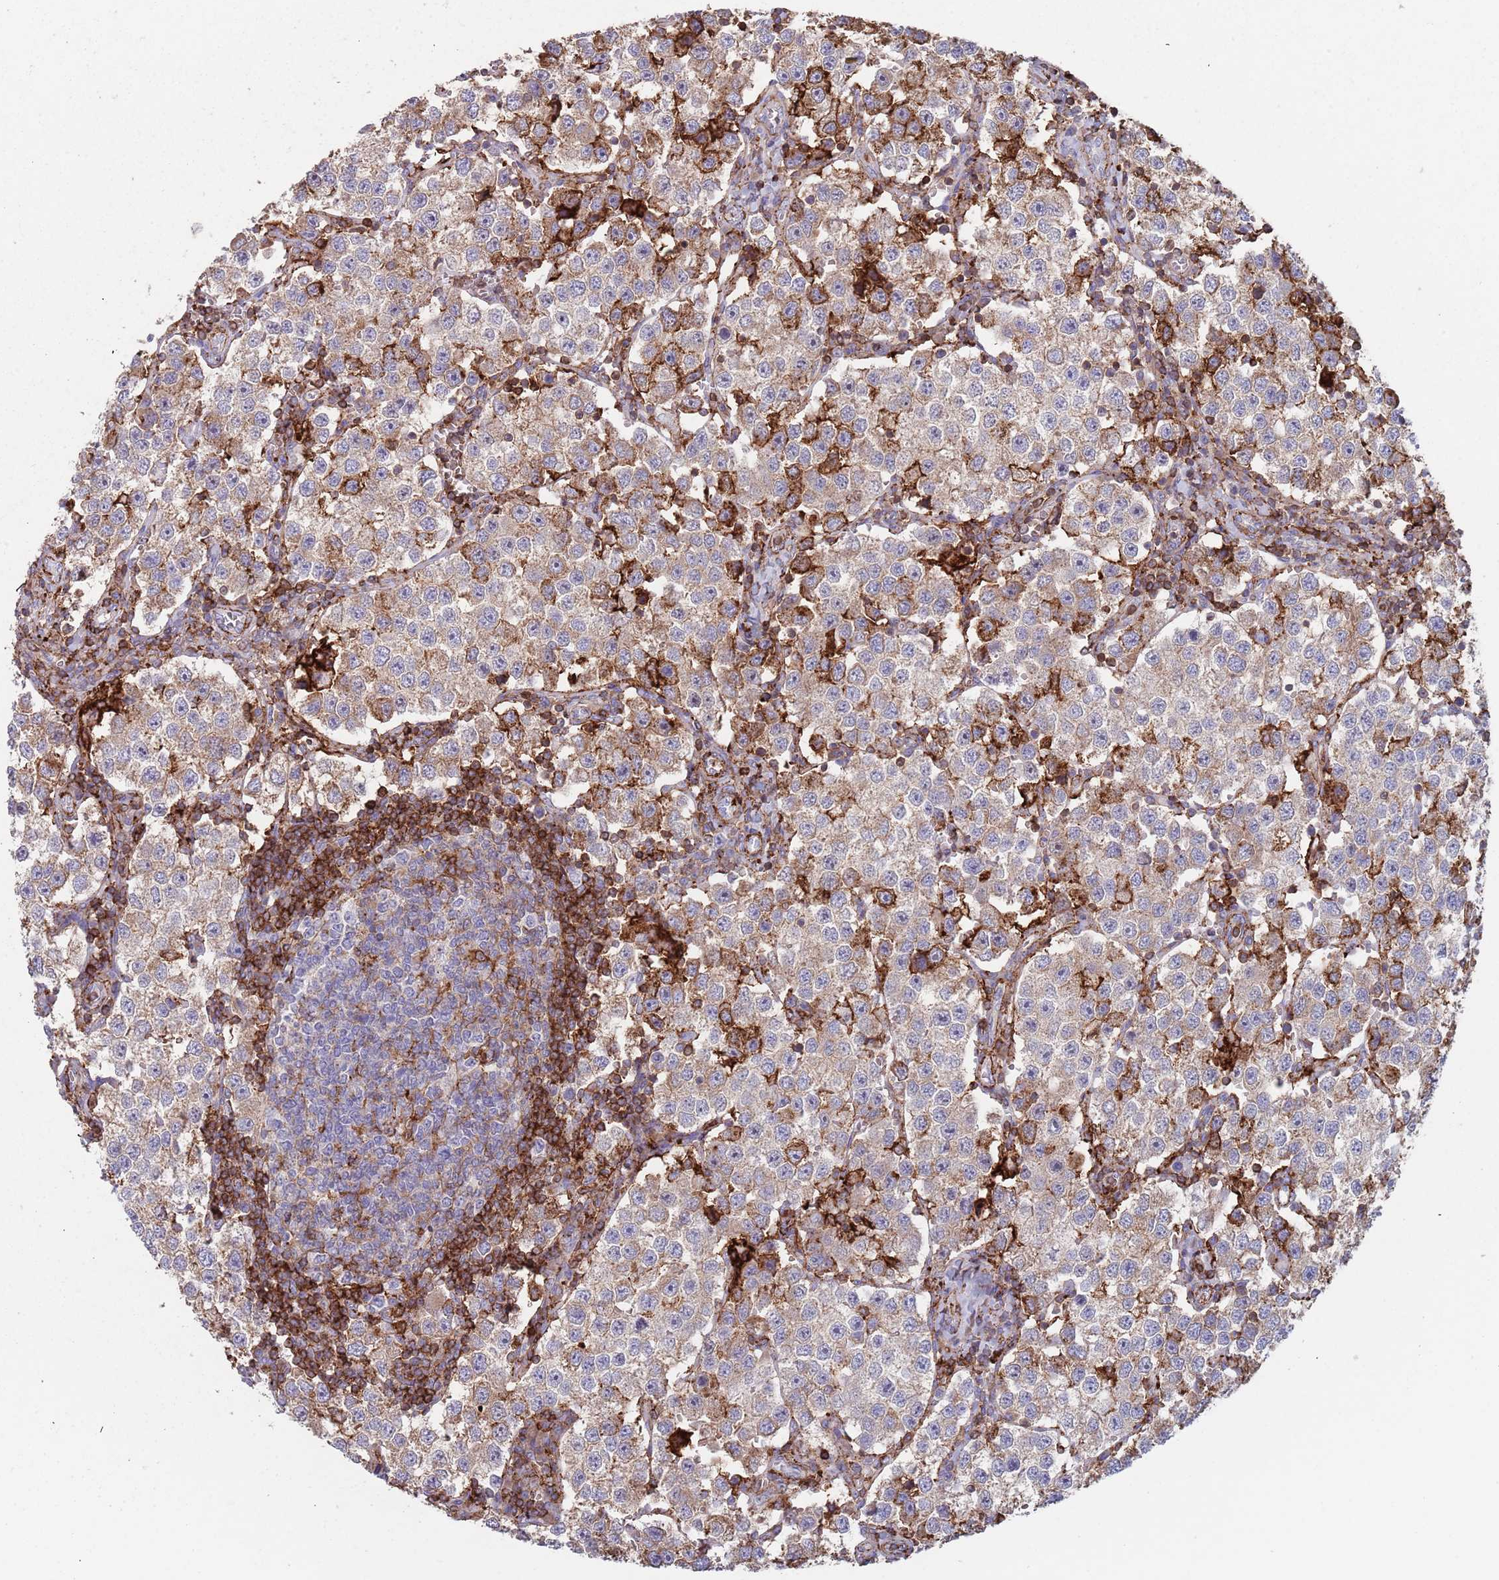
{"staining": {"intensity": "moderate", "quantity": "25%-75%", "location": "cytoplasmic/membranous"}, "tissue": "testis cancer", "cell_type": "Tumor cells", "image_type": "cancer", "snomed": [{"axis": "morphology", "description": "Seminoma, NOS"}, {"axis": "topography", "description": "Testis"}], "caption": "Moderate cytoplasmic/membranous expression is appreciated in about 25%-75% of tumor cells in testis cancer (seminoma).", "gene": "RNF144A", "patient": {"sex": "male", "age": 37}}